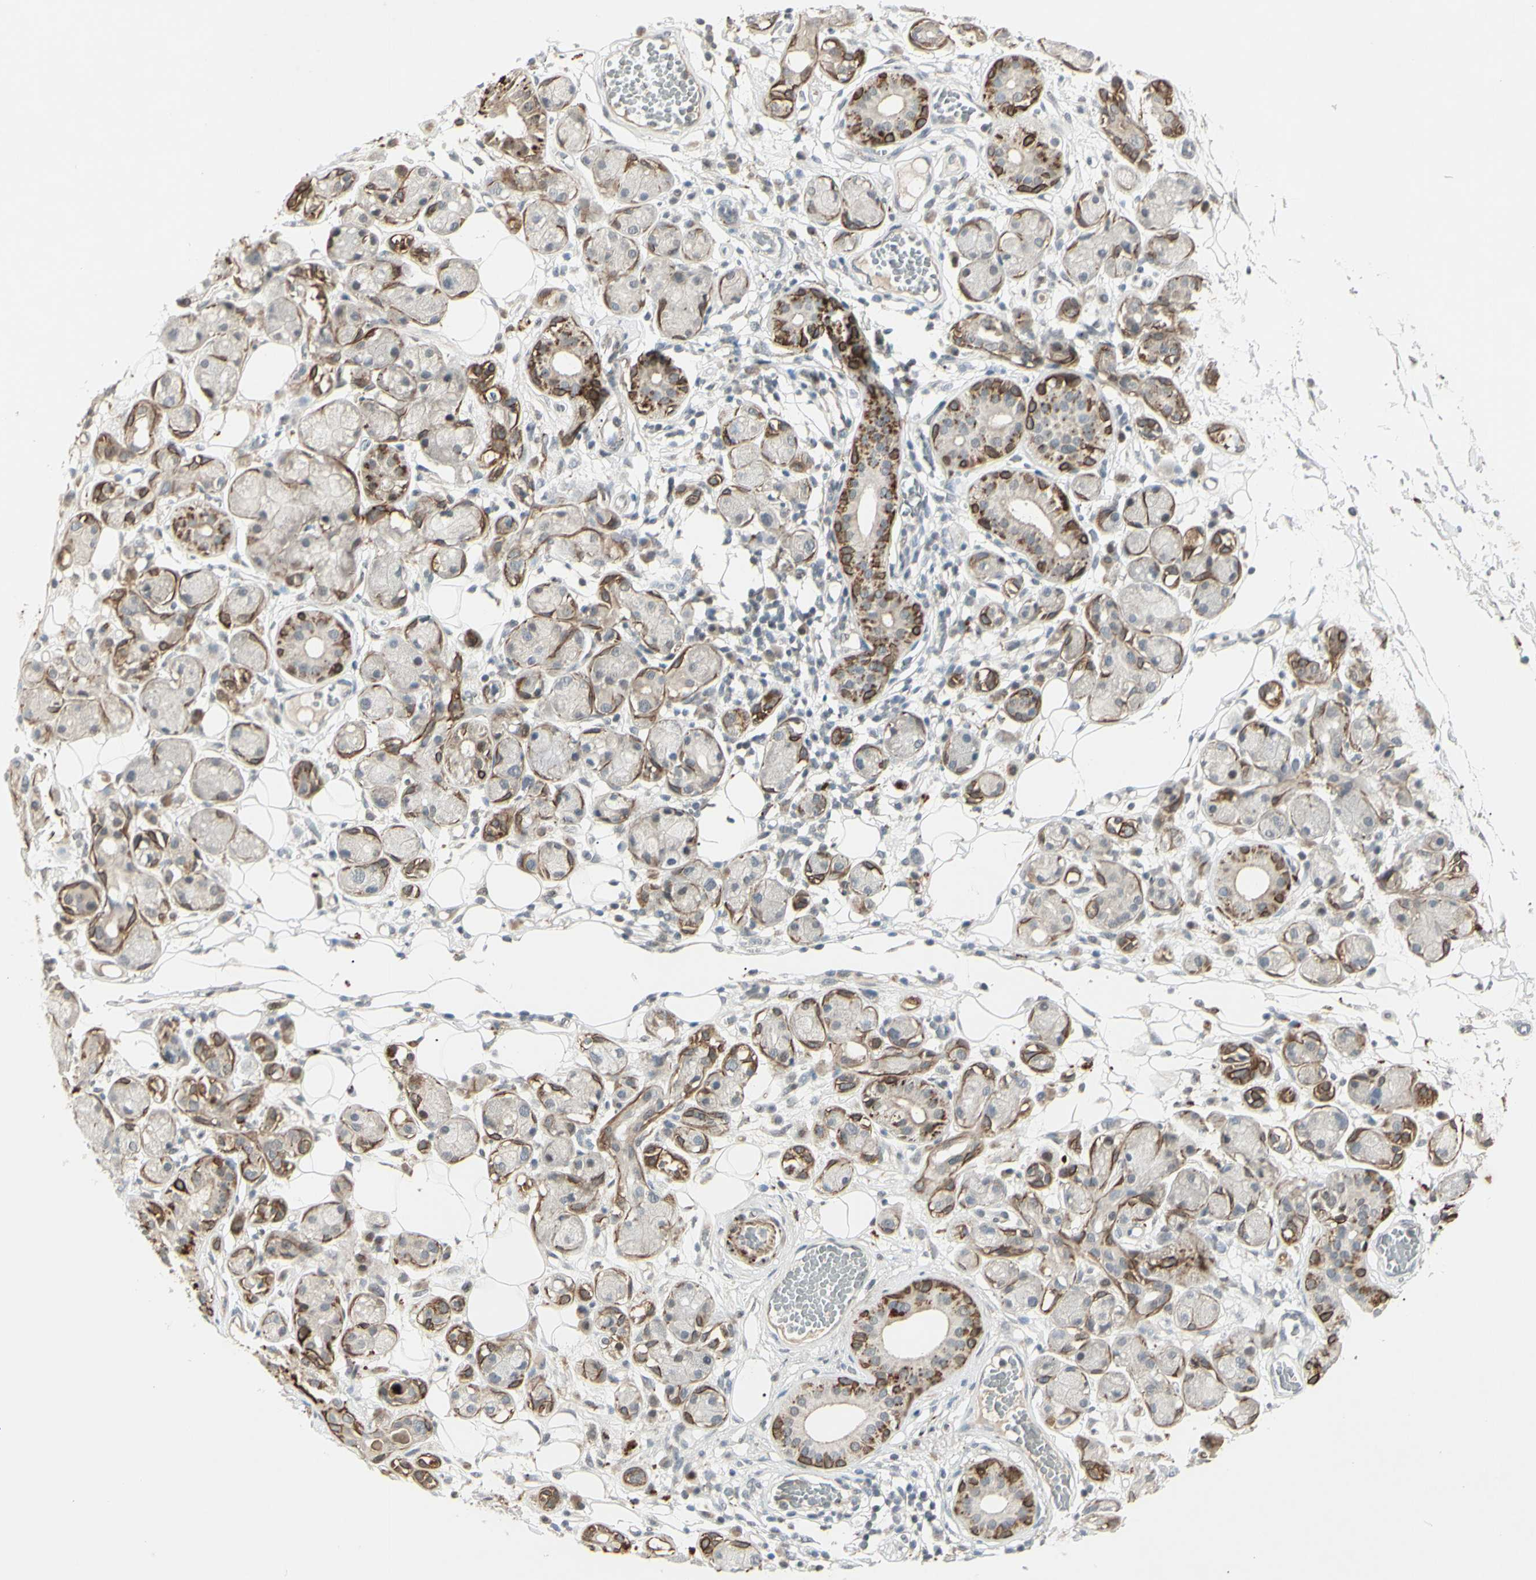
{"staining": {"intensity": "negative", "quantity": "none", "location": "none"}, "tissue": "adipose tissue", "cell_type": "Adipocytes", "image_type": "normal", "snomed": [{"axis": "morphology", "description": "Normal tissue, NOS"}, {"axis": "morphology", "description": "Inflammation, NOS"}, {"axis": "topography", "description": "Vascular tissue"}, {"axis": "topography", "description": "Salivary gland"}], "caption": "Protein analysis of normal adipose tissue displays no significant staining in adipocytes. (DAB immunohistochemistry (IHC) with hematoxylin counter stain).", "gene": "FGFR2", "patient": {"sex": "female", "age": 75}}